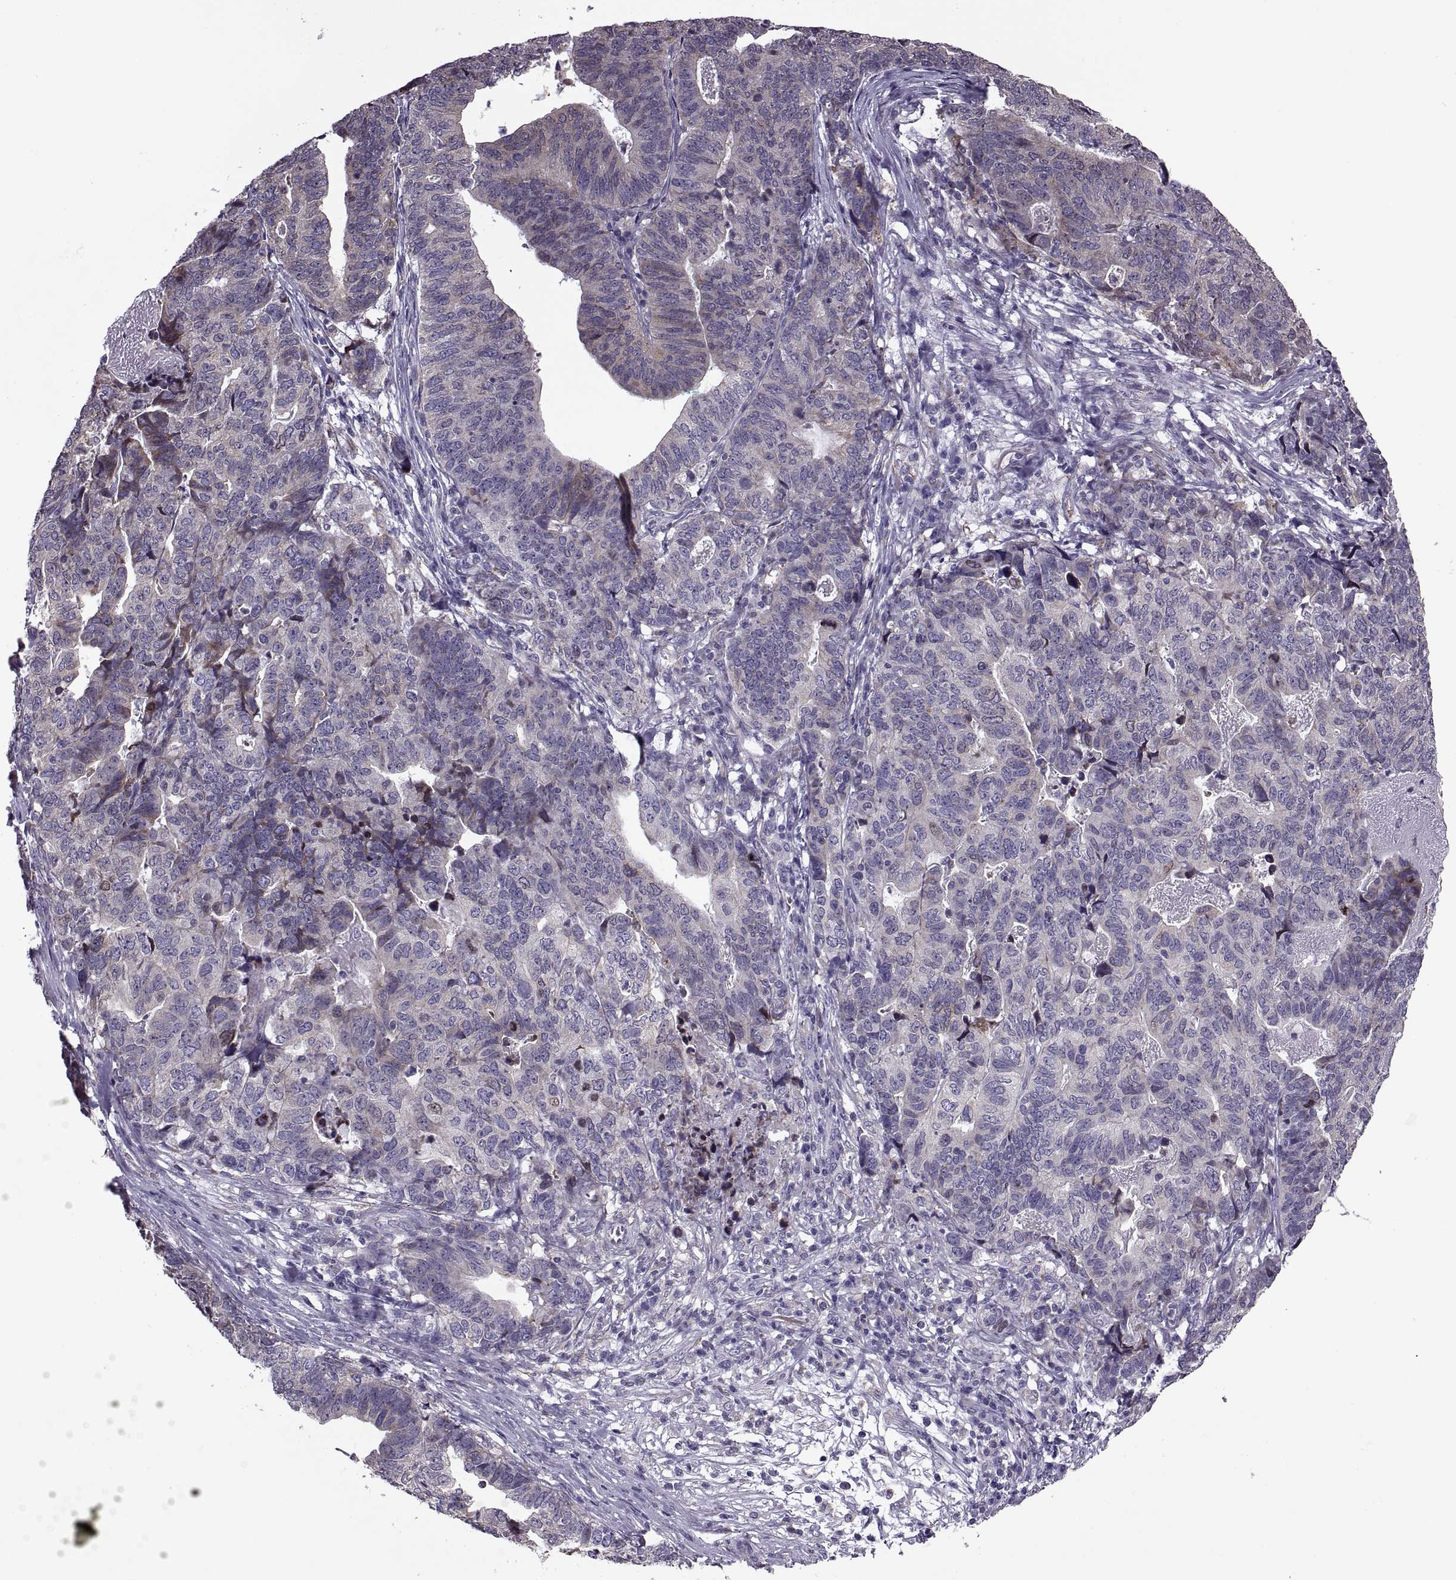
{"staining": {"intensity": "weak", "quantity": "<25%", "location": "cytoplasmic/membranous"}, "tissue": "stomach cancer", "cell_type": "Tumor cells", "image_type": "cancer", "snomed": [{"axis": "morphology", "description": "Adenocarcinoma, NOS"}, {"axis": "topography", "description": "Stomach, upper"}], "caption": "Immunohistochemistry (IHC) micrograph of neoplastic tissue: adenocarcinoma (stomach) stained with DAB (3,3'-diaminobenzidine) exhibits no significant protein expression in tumor cells. (Brightfield microscopy of DAB (3,3'-diaminobenzidine) immunohistochemistry at high magnification).", "gene": "LETM2", "patient": {"sex": "female", "age": 67}}